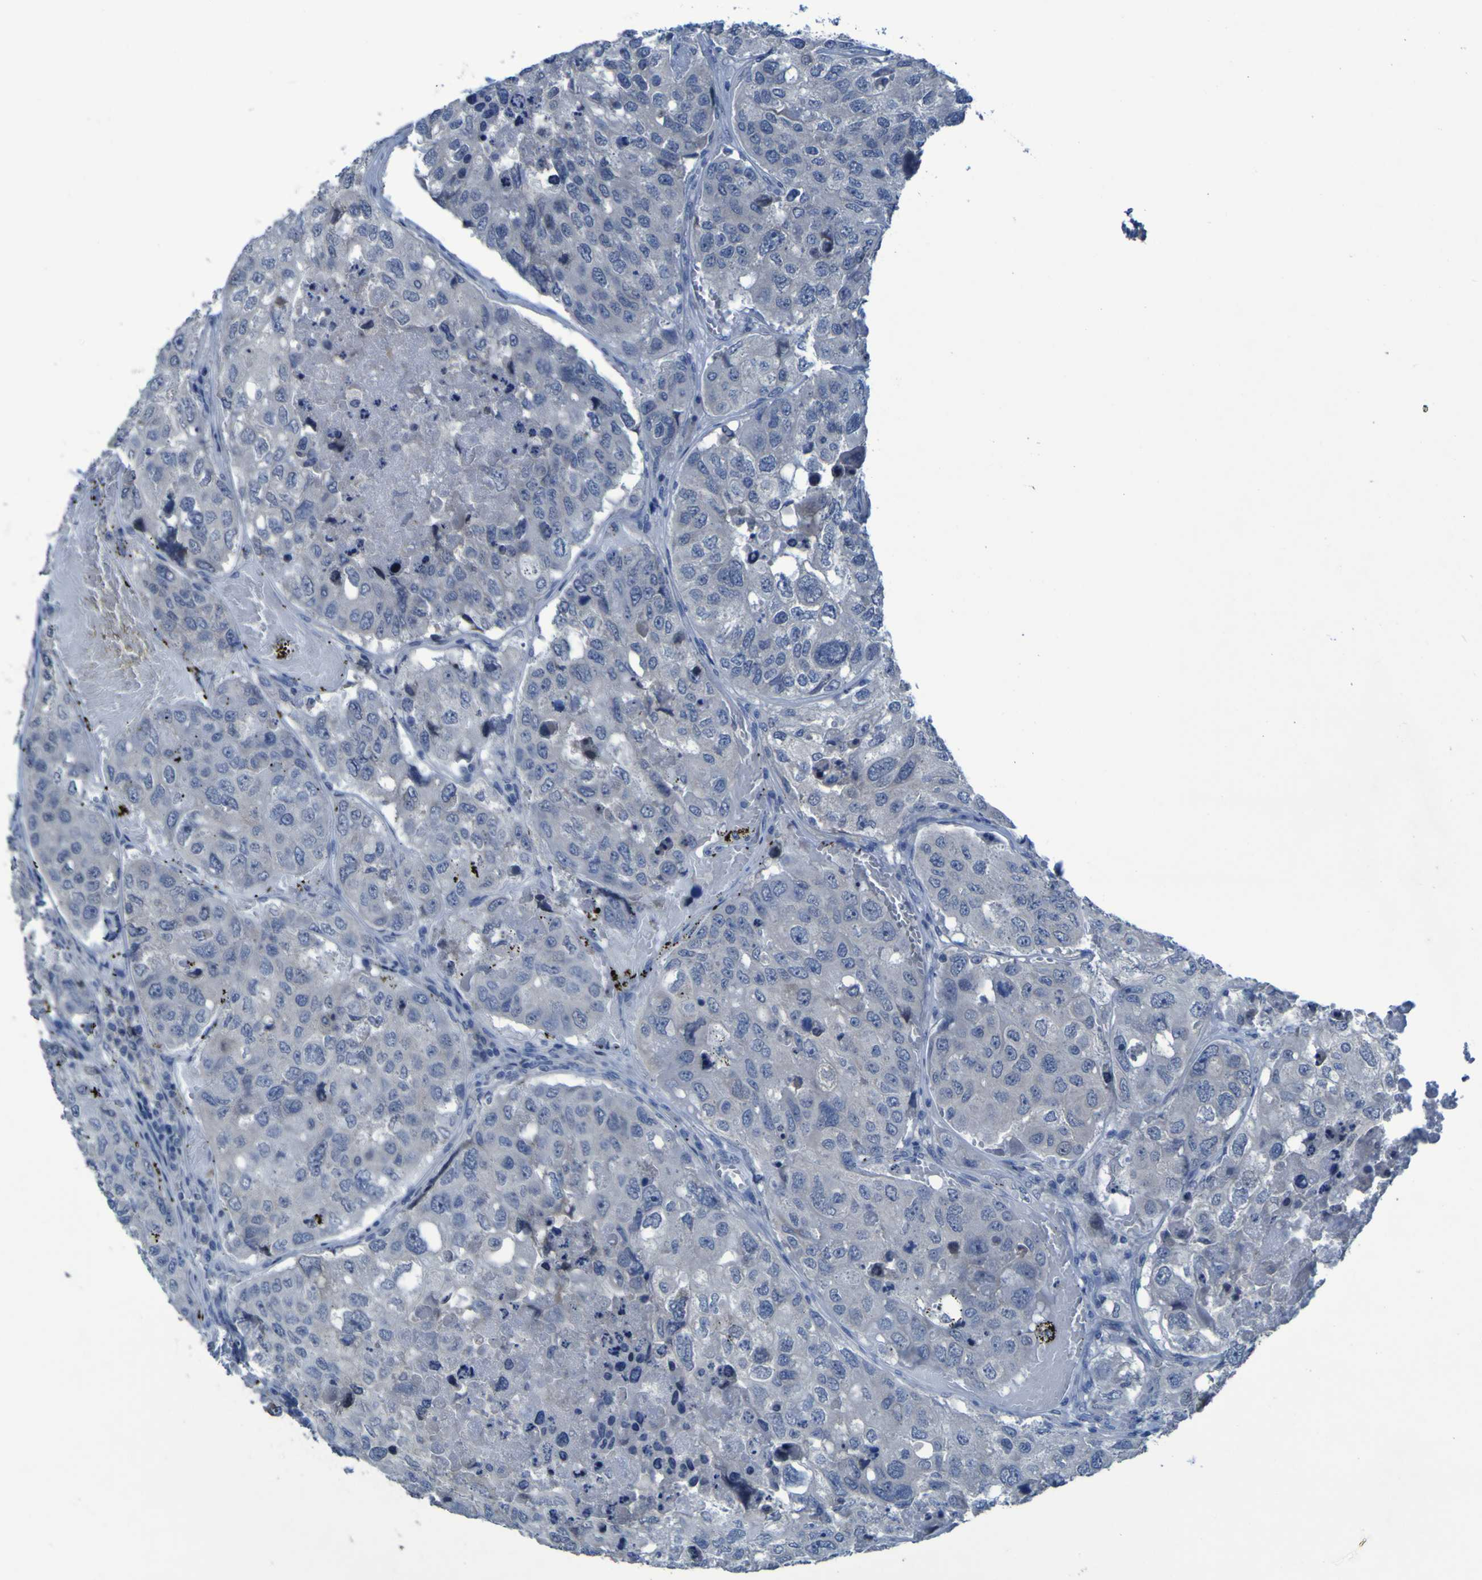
{"staining": {"intensity": "negative", "quantity": "none", "location": "none"}, "tissue": "urothelial cancer", "cell_type": "Tumor cells", "image_type": "cancer", "snomed": [{"axis": "morphology", "description": "Urothelial carcinoma, High grade"}, {"axis": "topography", "description": "Lymph node"}, {"axis": "topography", "description": "Urinary bladder"}], "caption": "The IHC micrograph has no significant positivity in tumor cells of urothelial carcinoma (high-grade) tissue.", "gene": "CLDN18", "patient": {"sex": "male", "age": 51}}